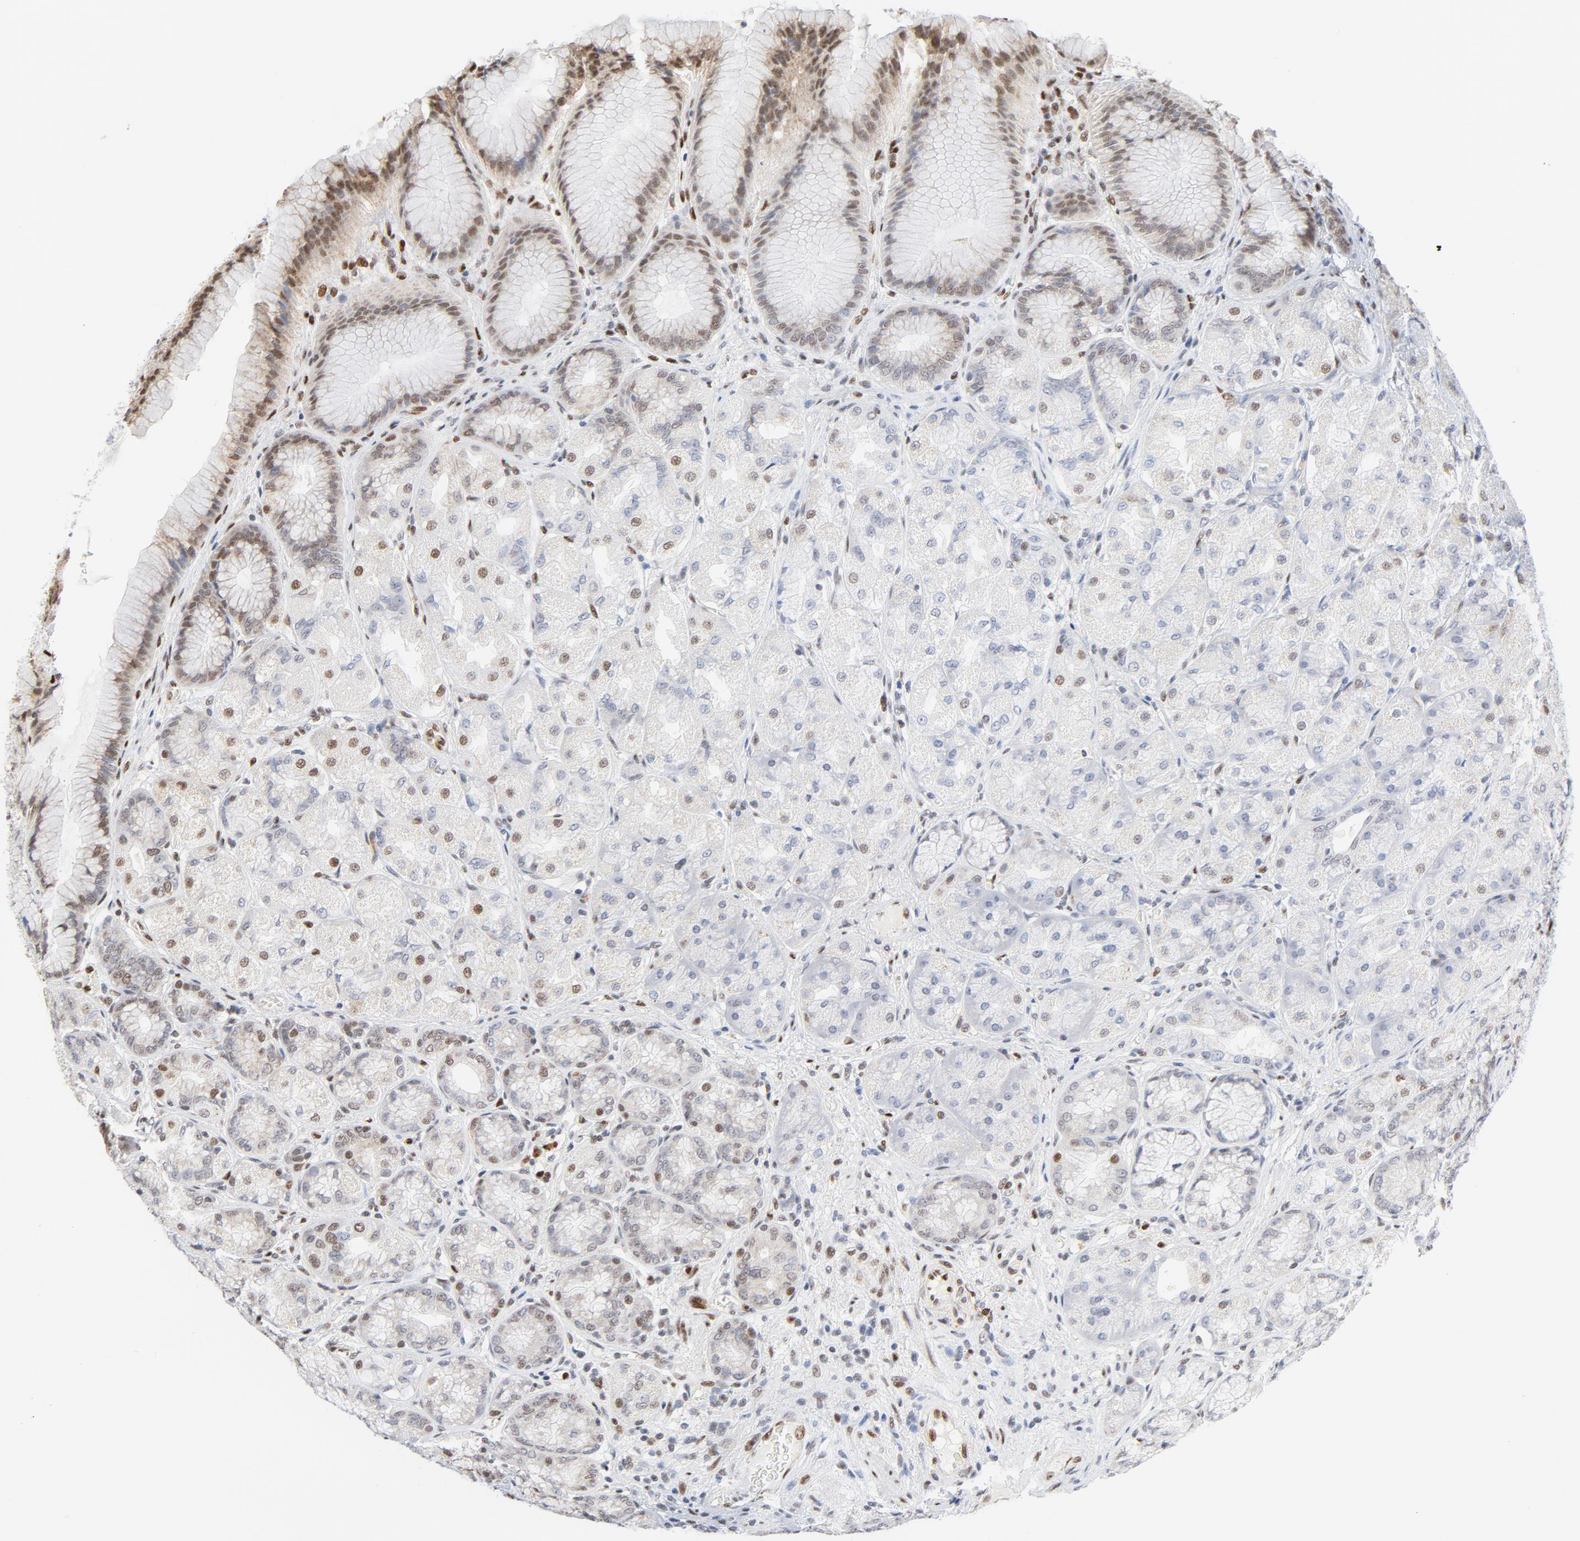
{"staining": {"intensity": "weak", "quantity": "<25%", "location": "nuclear"}, "tissue": "stomach", "cell_type": "Glandular cells", "image_type": "normal", "snomed": [{"axis": "morphology", "description": "Normal tissue, NOS"}, {"axis": "morphology", "description": "Adenocarcinoma, NOS"}, {"axis": "topography", "description": "Stomach"}, {"axis": "topography", "description": "Stomach, lower"}], "caption": "This is an immunohistochemistry (IHC) image of benign stomach. There is no staining in glandular cells.", "gene": "MEF2A", "patient": {"sex": "female", "age": 65}}